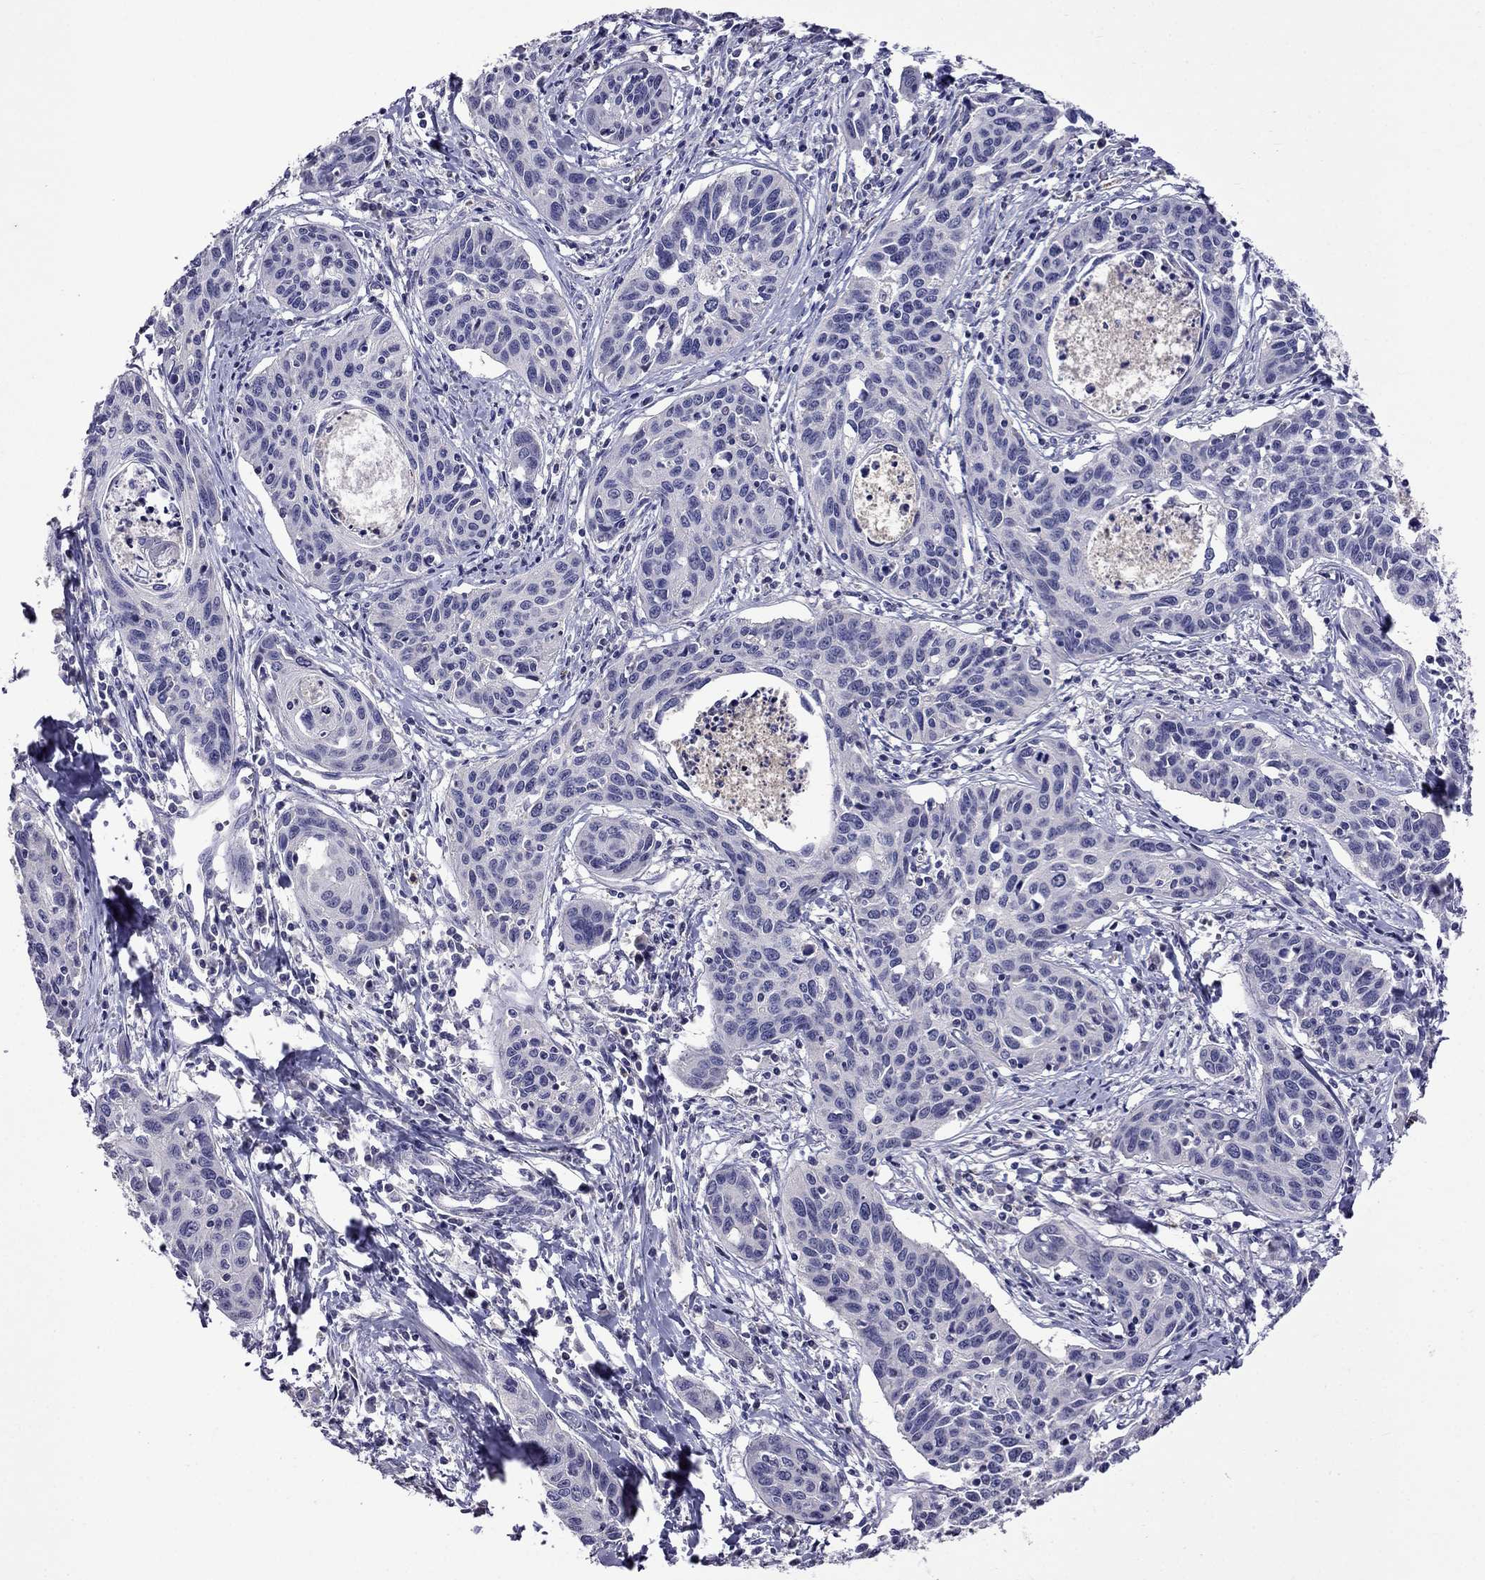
{"staining": {"intensity": "negative", "quantity": "none", "location": "none"}, "tissue": "cervical cancer", "cell_type": "Tumor cells", "image_type": "cancer", "snomed": [{"axis": "morphology", "description": "Squamous cell carcinoma, NOS"}, {"axis": "topography", "description": "Cervix"}], "caption": "The photomicrograph shows no significant staining in tumor cells of cervical squamous cell carcinoma.", "gene": "AQP9", "patient": {"sex": "female", "age": 31}}